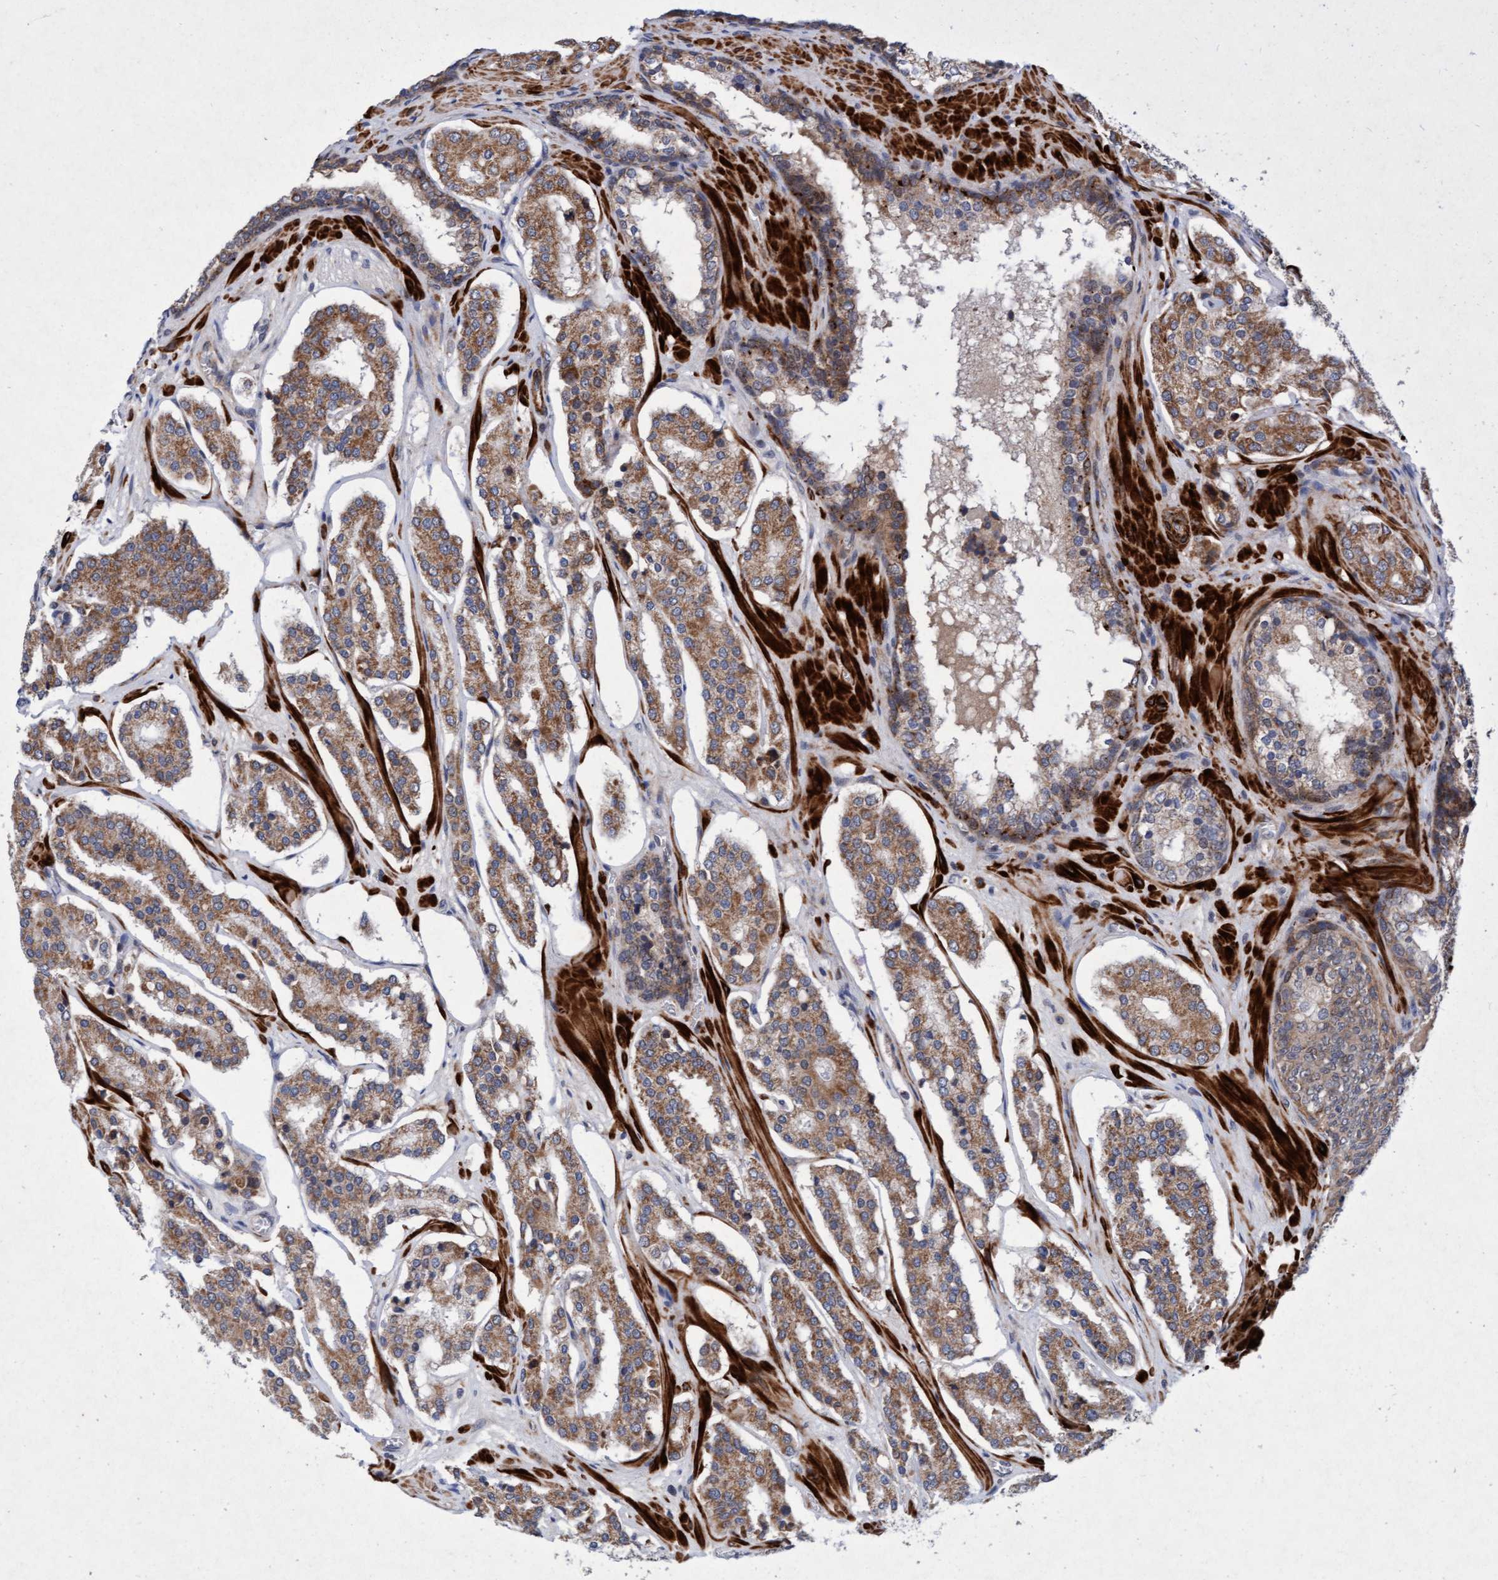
{"staining": {"intensity": "moderate", "quantity": ">75%", "location": "cytoplasmic/membranous"}, "tissue": "prostate cancer", "cell_type": "Tumor cells", "image_type": "cancer", "snomed": [{"axis": "morphology", "description": "Adenocarcinoma, High grade"}, {"axis": "topography", "description": "Prostate"}], "caption": "Moderate cytoplasmic/membranous expression is seen in approximately >75% of tumor cells in prostate cancer.", "gene": "TMEM70", "patient": {"sex": "male", "age": 60}}